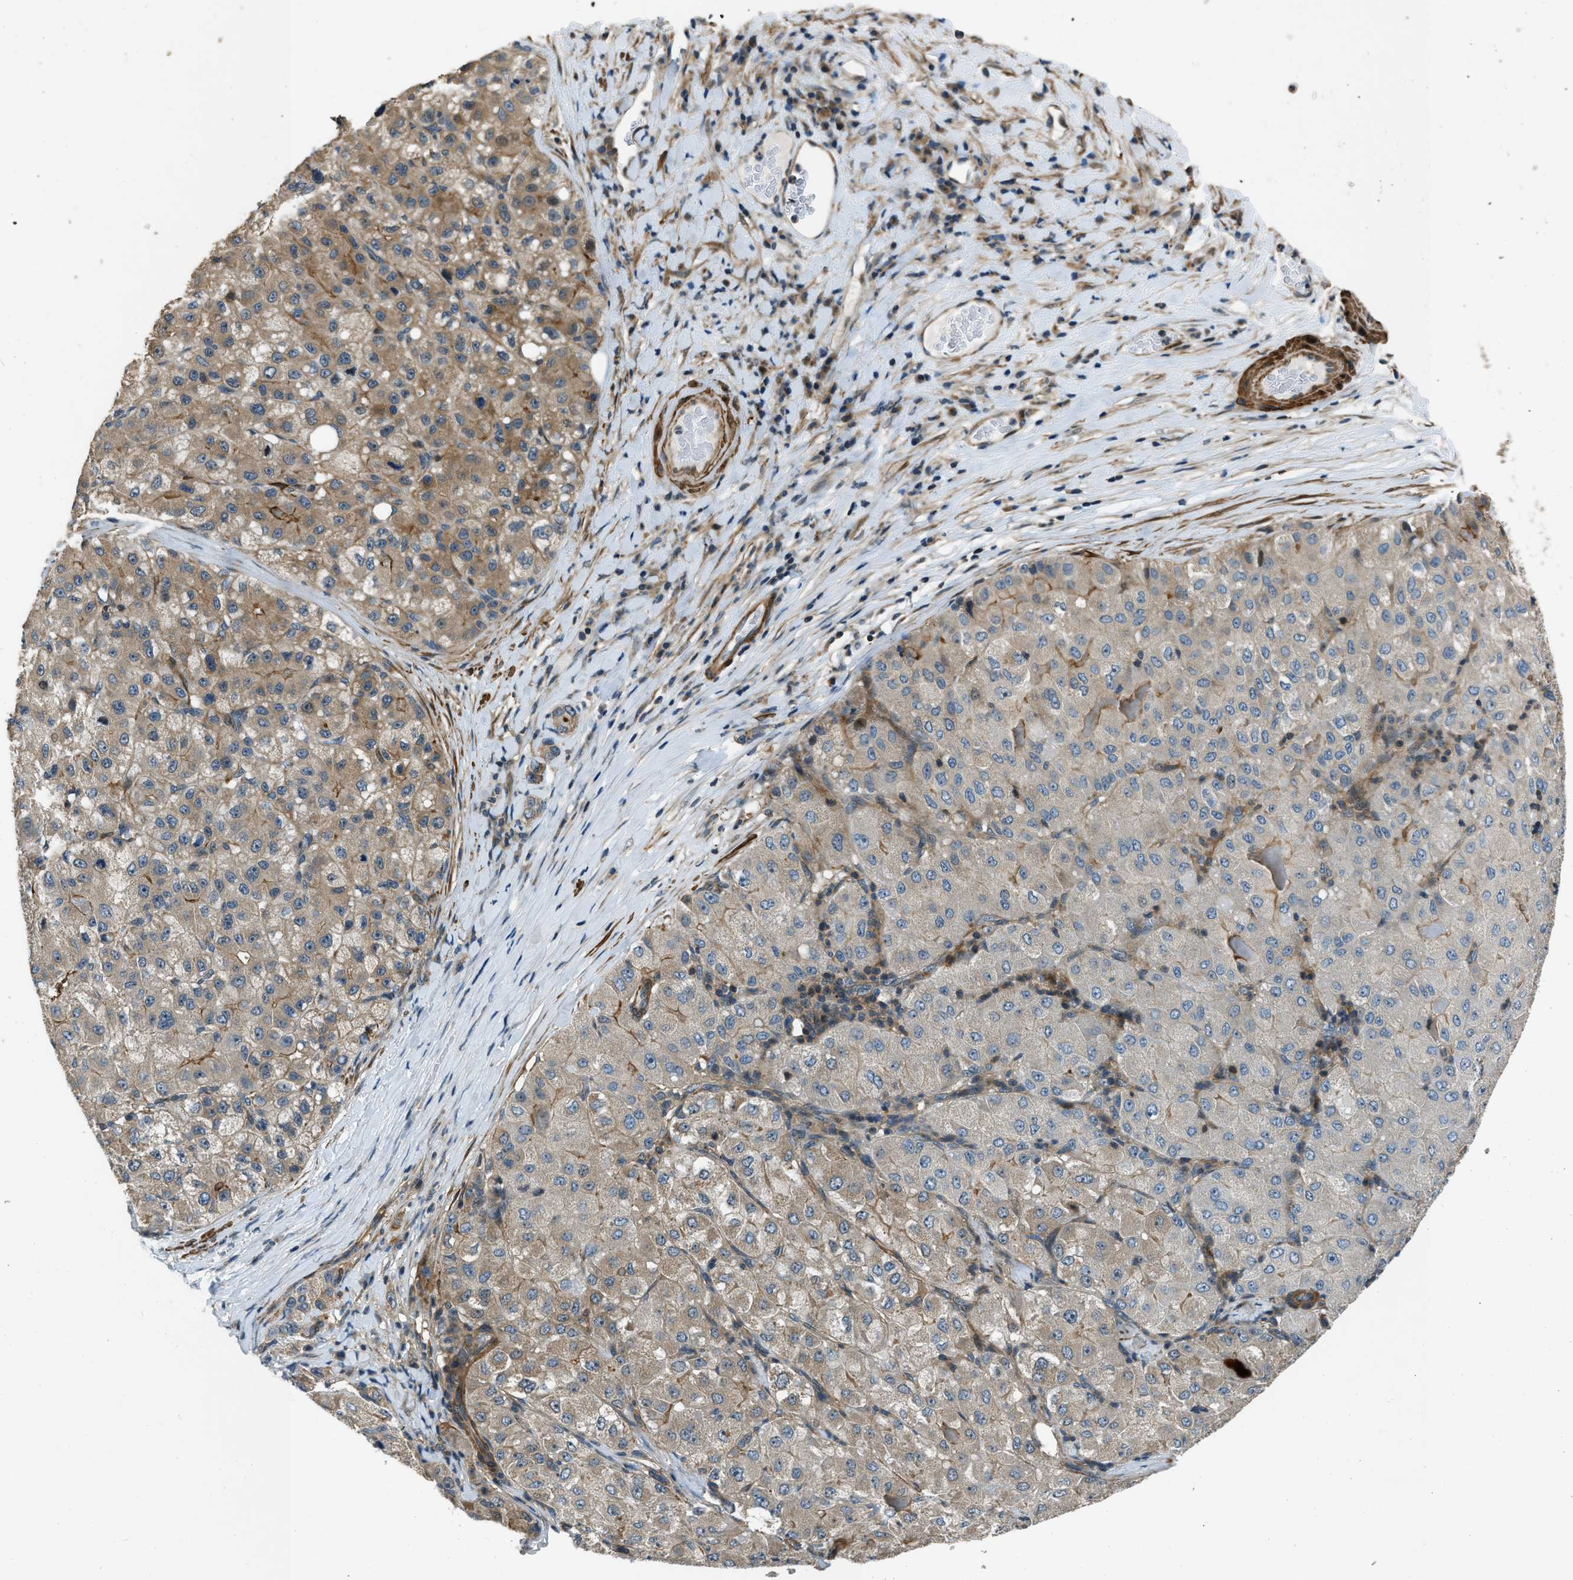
{"staining": {"intensity": "moderate", "quantity": ">75%", "location": "cytoplasmic/membranous"}, "tissue": "liver cancer", "cell_type": "Tumor cells", "image_type": "cancer", "snomed": [{"axis": "morphology", "description": "Carcinoma, Hepatocellular, NOS"}, {"axis": "topography", "description": "Liver"}], "caption": "Immunohistochemistry histopathology image of neoplastic tissue: human liver hepatocellular carcinoma stained using IHC shows medium levels of moderate protein expression localized specifically in the cytoplasmic/membranous of tumor cells, appearing as a cytoplasmic/membranous brown color.", "gene": "NUDCD3", "patient": {"sex": "male", "age": 80}}